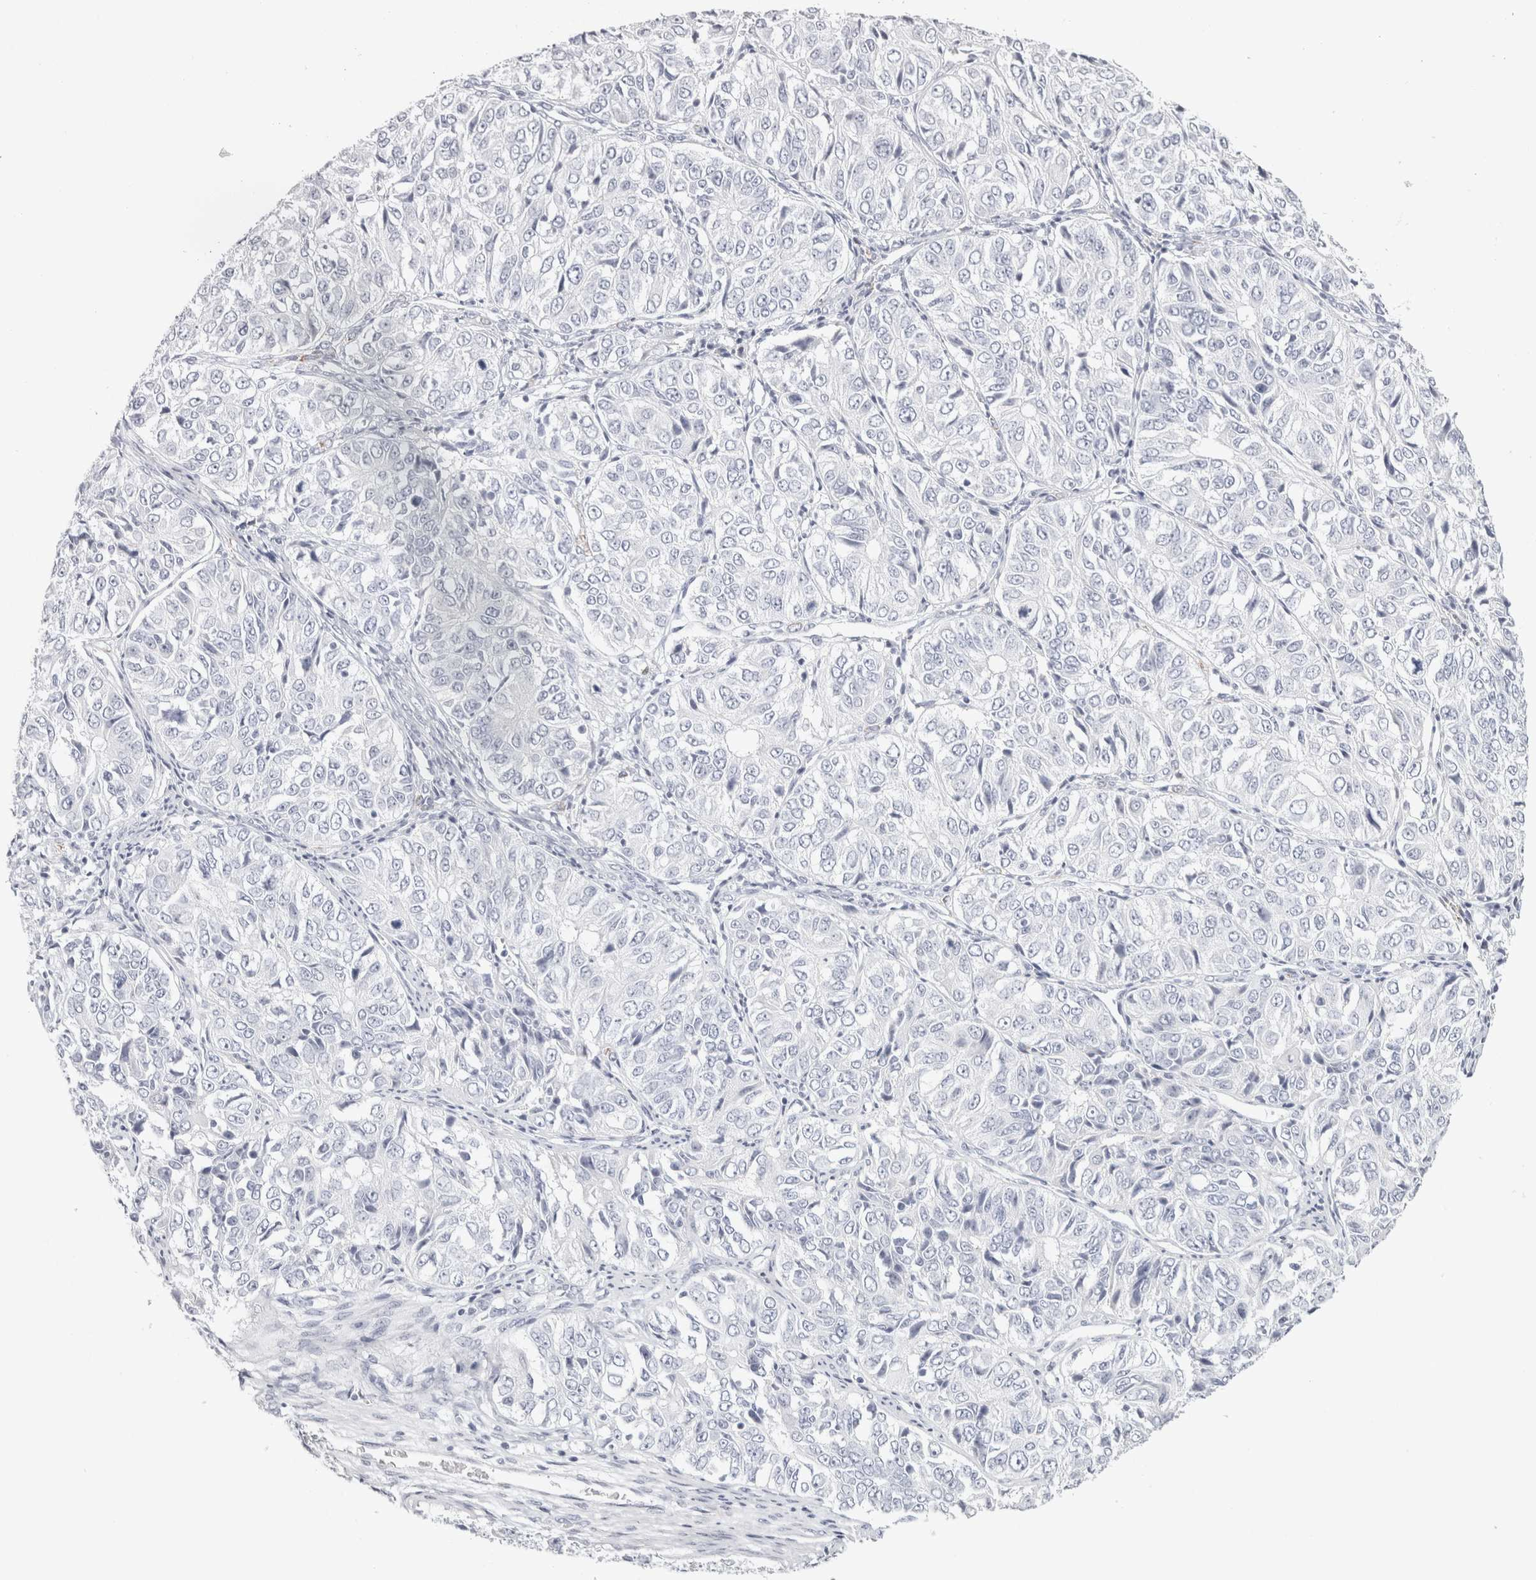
{"staining": {"intensity": "negative", "quantity": "none", "location": "none"}, "tissue": "ovarian cancer", "cell_type": "Tumor cells", "image_type": "cancer", "snomed": [{"axis": "morphology", "description": "Carcinoma, endometroid"}, {"axis": "topography", "description": "Ovary"}], "caption": "DAB immunohistochemical staining of ovarian cancer exhibits no significant positivity in tumor cells.", "gene": "GARIN1A", "patient": {"sex": "female", "age": 51}}